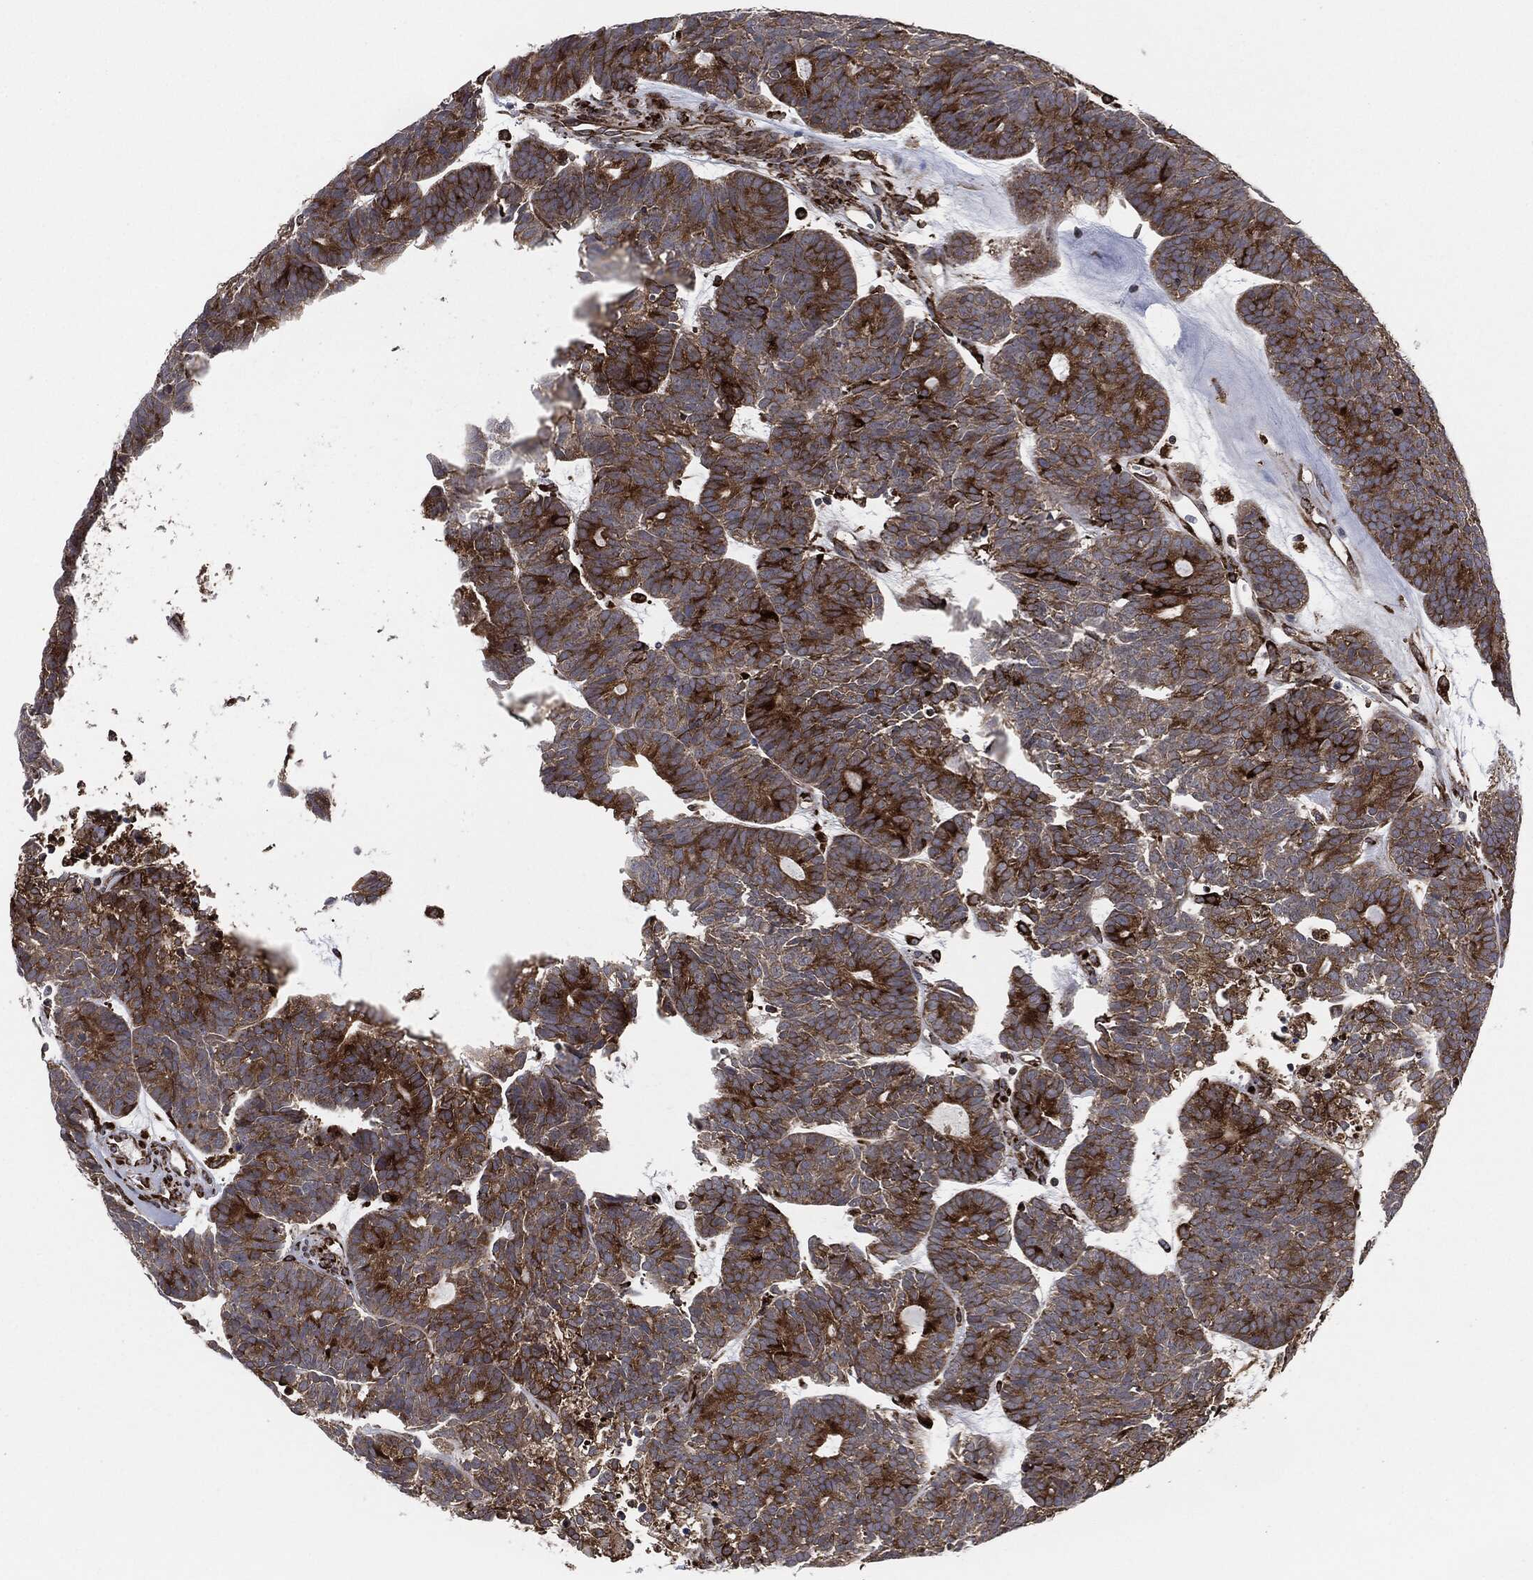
{"staining": {"intensity": "strong", "quantity": "25%-75%", "location": "cytoplasmic/membranous"}, "tissue": "head and neck cancer", "cell_type": "Tumor cells", "image_type": "cancer", "snomed": [{"axis": "morphology", "description": "Adenocarcinoma, NOS"}, {"axis": "topography", "description": "Head-Neck"}], "caption": "Immunohistochemistry (IHC) photomicrograph of adenocarcinoma (head and neck) stained for a protein (brown), which exhibits high levels of strong cytoplasmic/membranous positivity in about 25%-75% of tumor cells.", "gene": "CALR", "patient": {"sex": "female", "age": 81}}